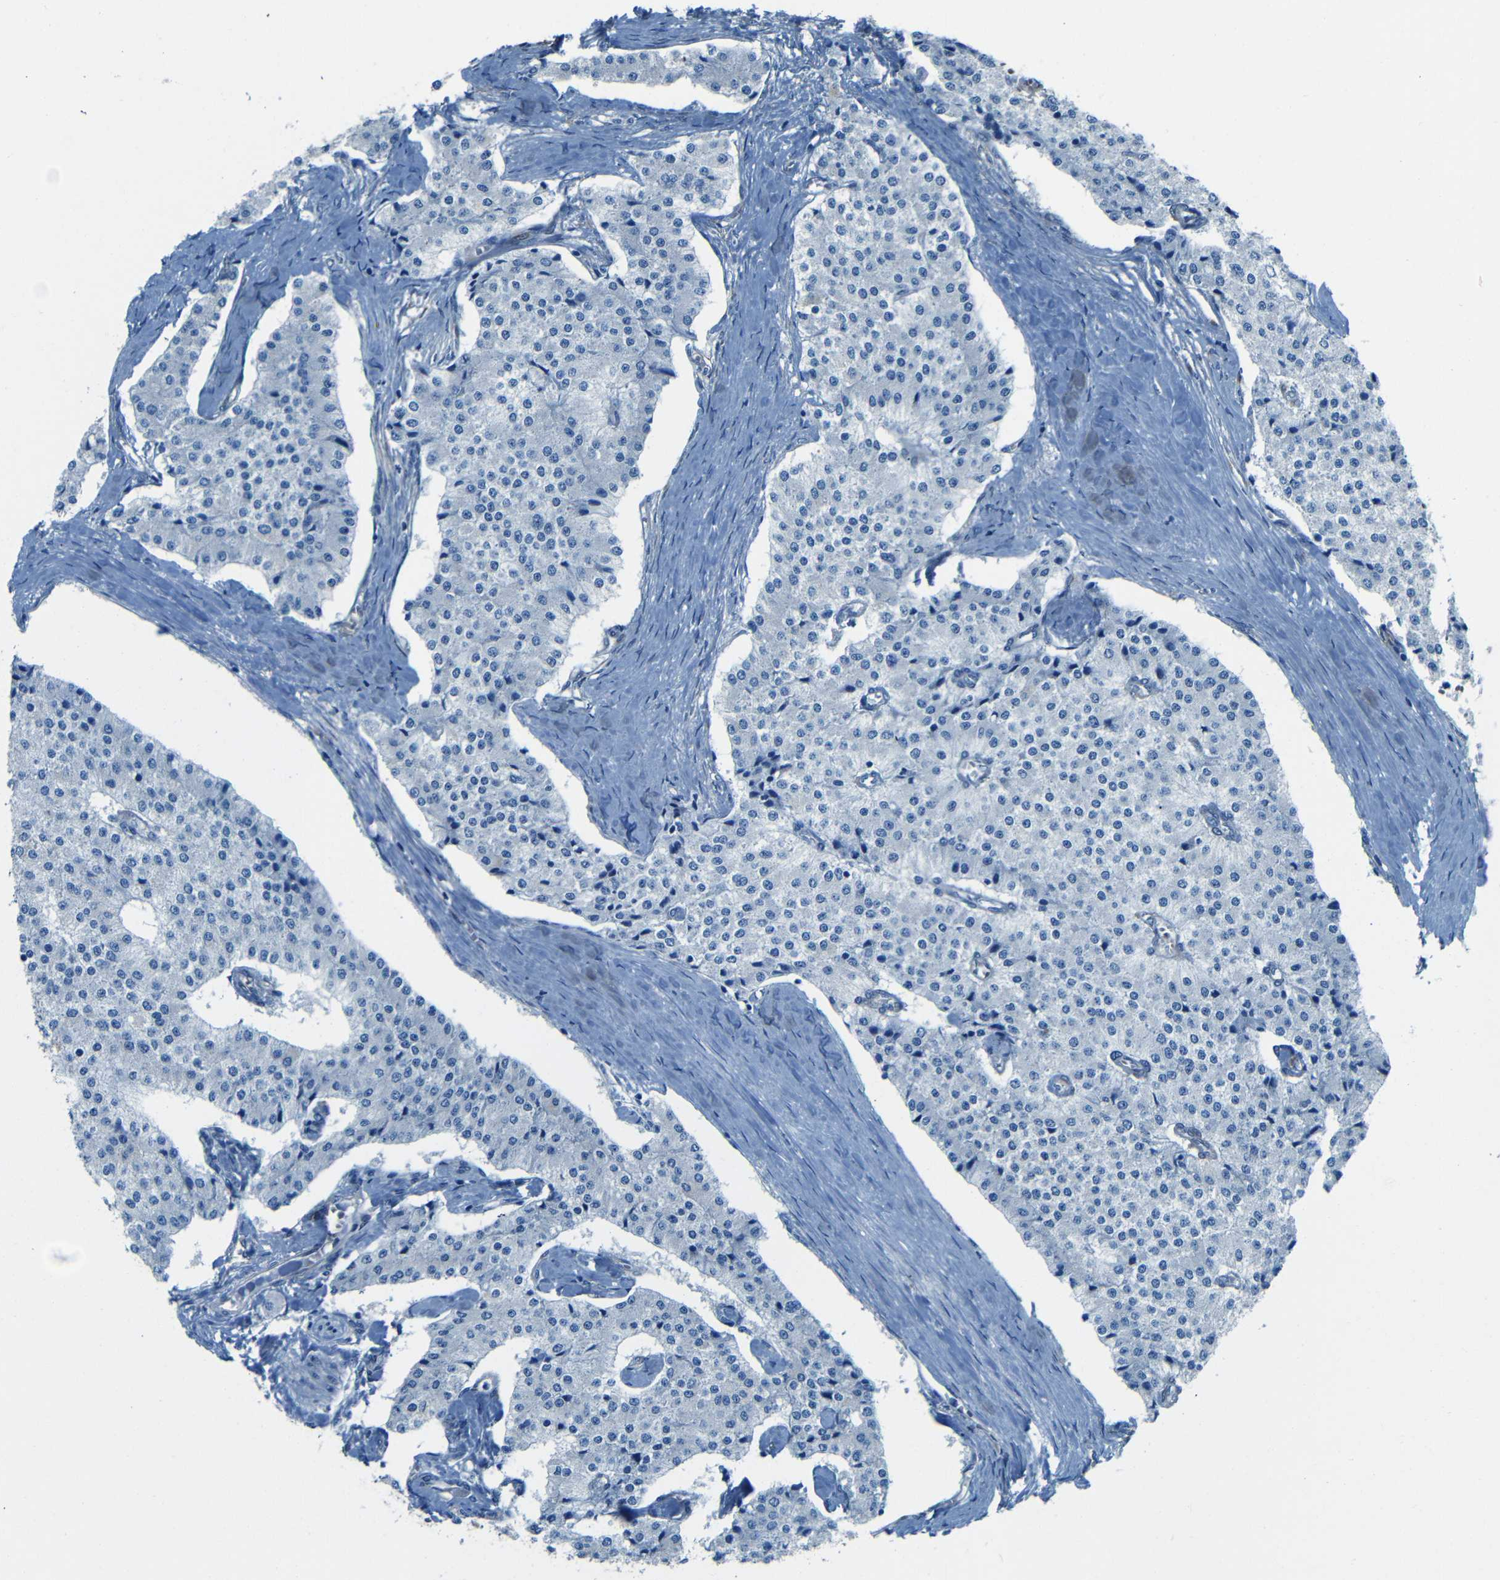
{"staining": {"intensity": "negative", "quantity": "none", "location": "none"}, "tissue": "carcinoid", "cell_type": "Tumor cells", "image_type": "cancer", "snomed": [{"axis": "morphology", "description": "Carcinoid, malignant, NOS"}, {"axis": "topography", "description": "Colon"}], "caption": "High magnification brightfield microscopy of carcinoid stained with DAB (brown) and counterstained with hematoxylin (blue): tumor cells show no significant positivity. (DAB IHC visualized using brightfield microscopy, high magnification).", "gene": "MAP2", "patient": {"sex": "female", "age": 52}}